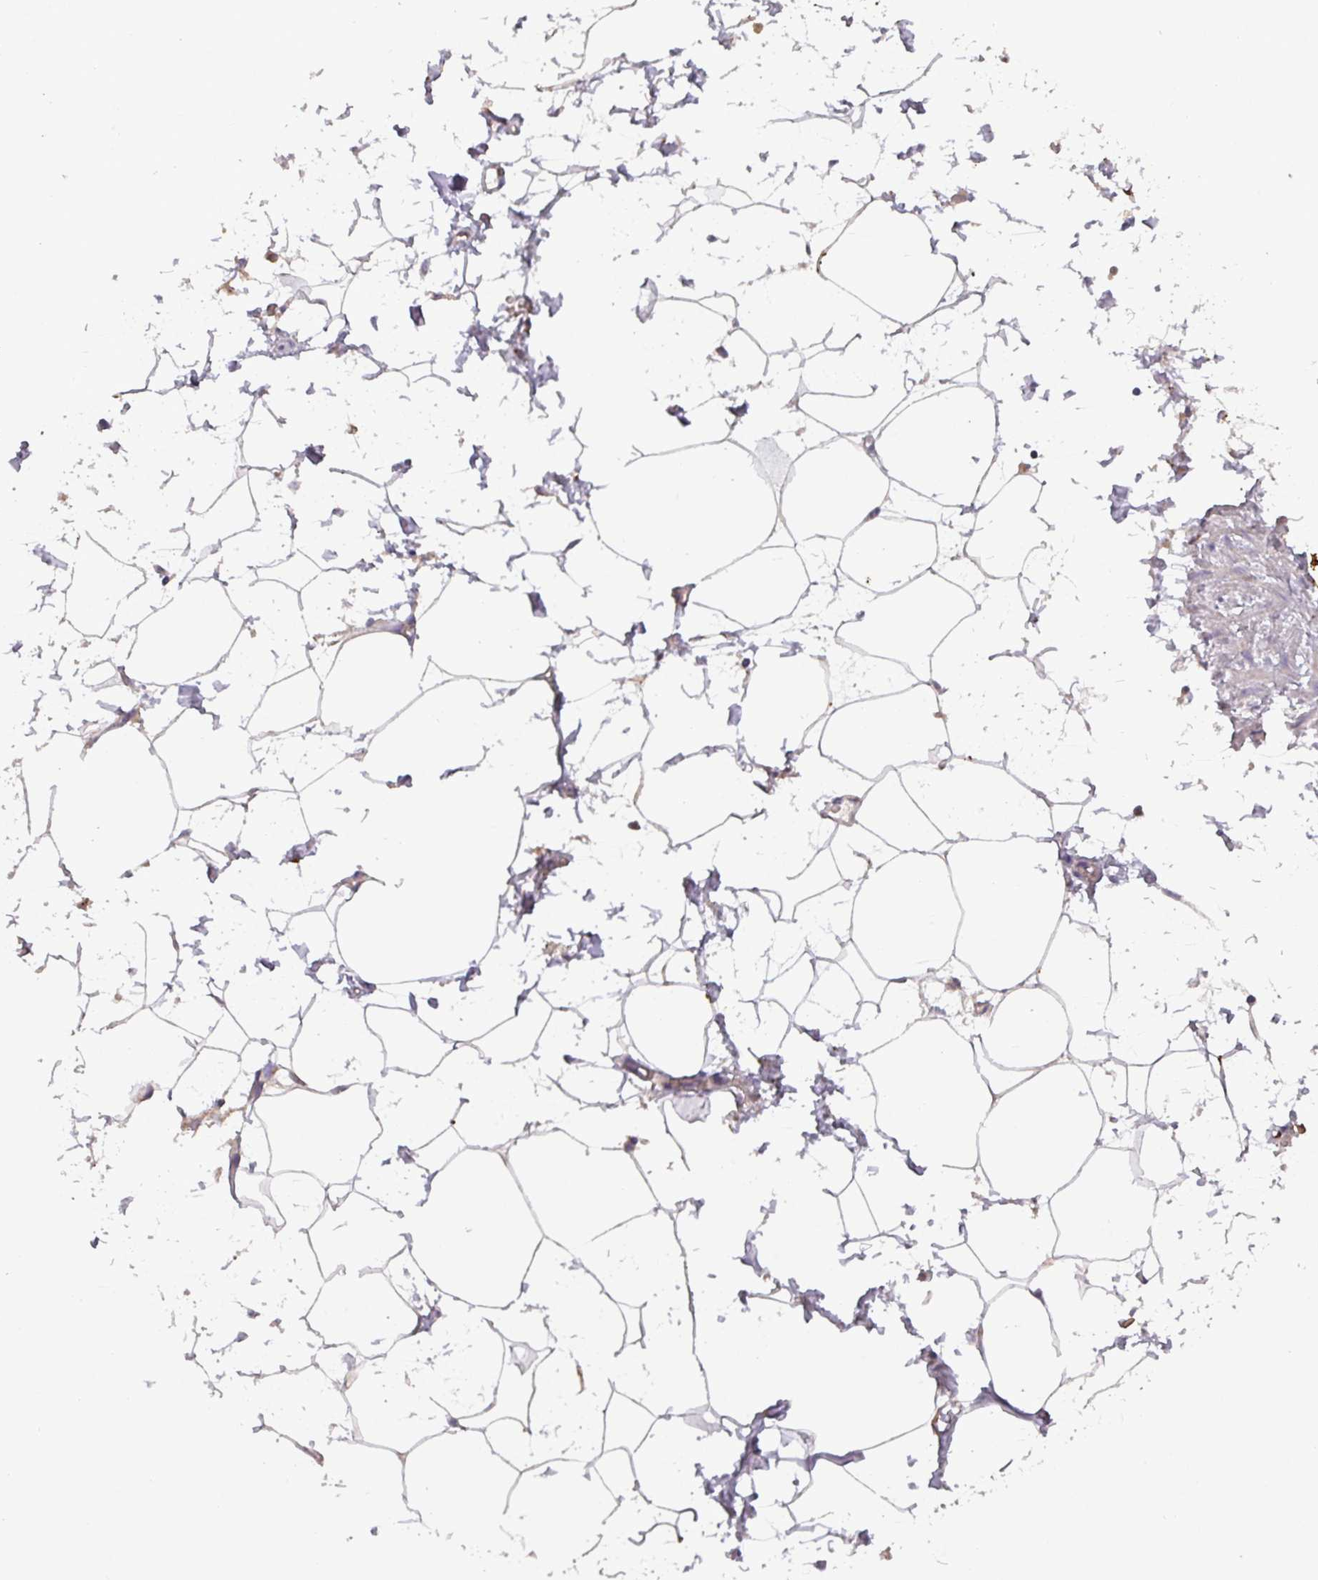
{"staining": {"intensity": "negative", "quantity": "none", "location": "none"}, "tissue": "adipose tissue", "cell_type": "Adipocytes", "image_type": "normal", "snomed": [{"axis": "morphology", "description": "Normal tissue, NOS"}, {"axis": "topography", "description": "Prostate"}, {"axis": "topography", "description": "Peripheral nerve tissue"}], "caption": "IHC of benign adipose tissue shows no expression in adipocytes. The staining was performed using DAB (3,3'-diaminobenzidine) to visualize the protein expression in brown, while the nuclei were stained in blue with hematoxylin (Magnification: 20x).", "gene": "PNMA6A", "patient": {"sex": "male", "age": 55}}